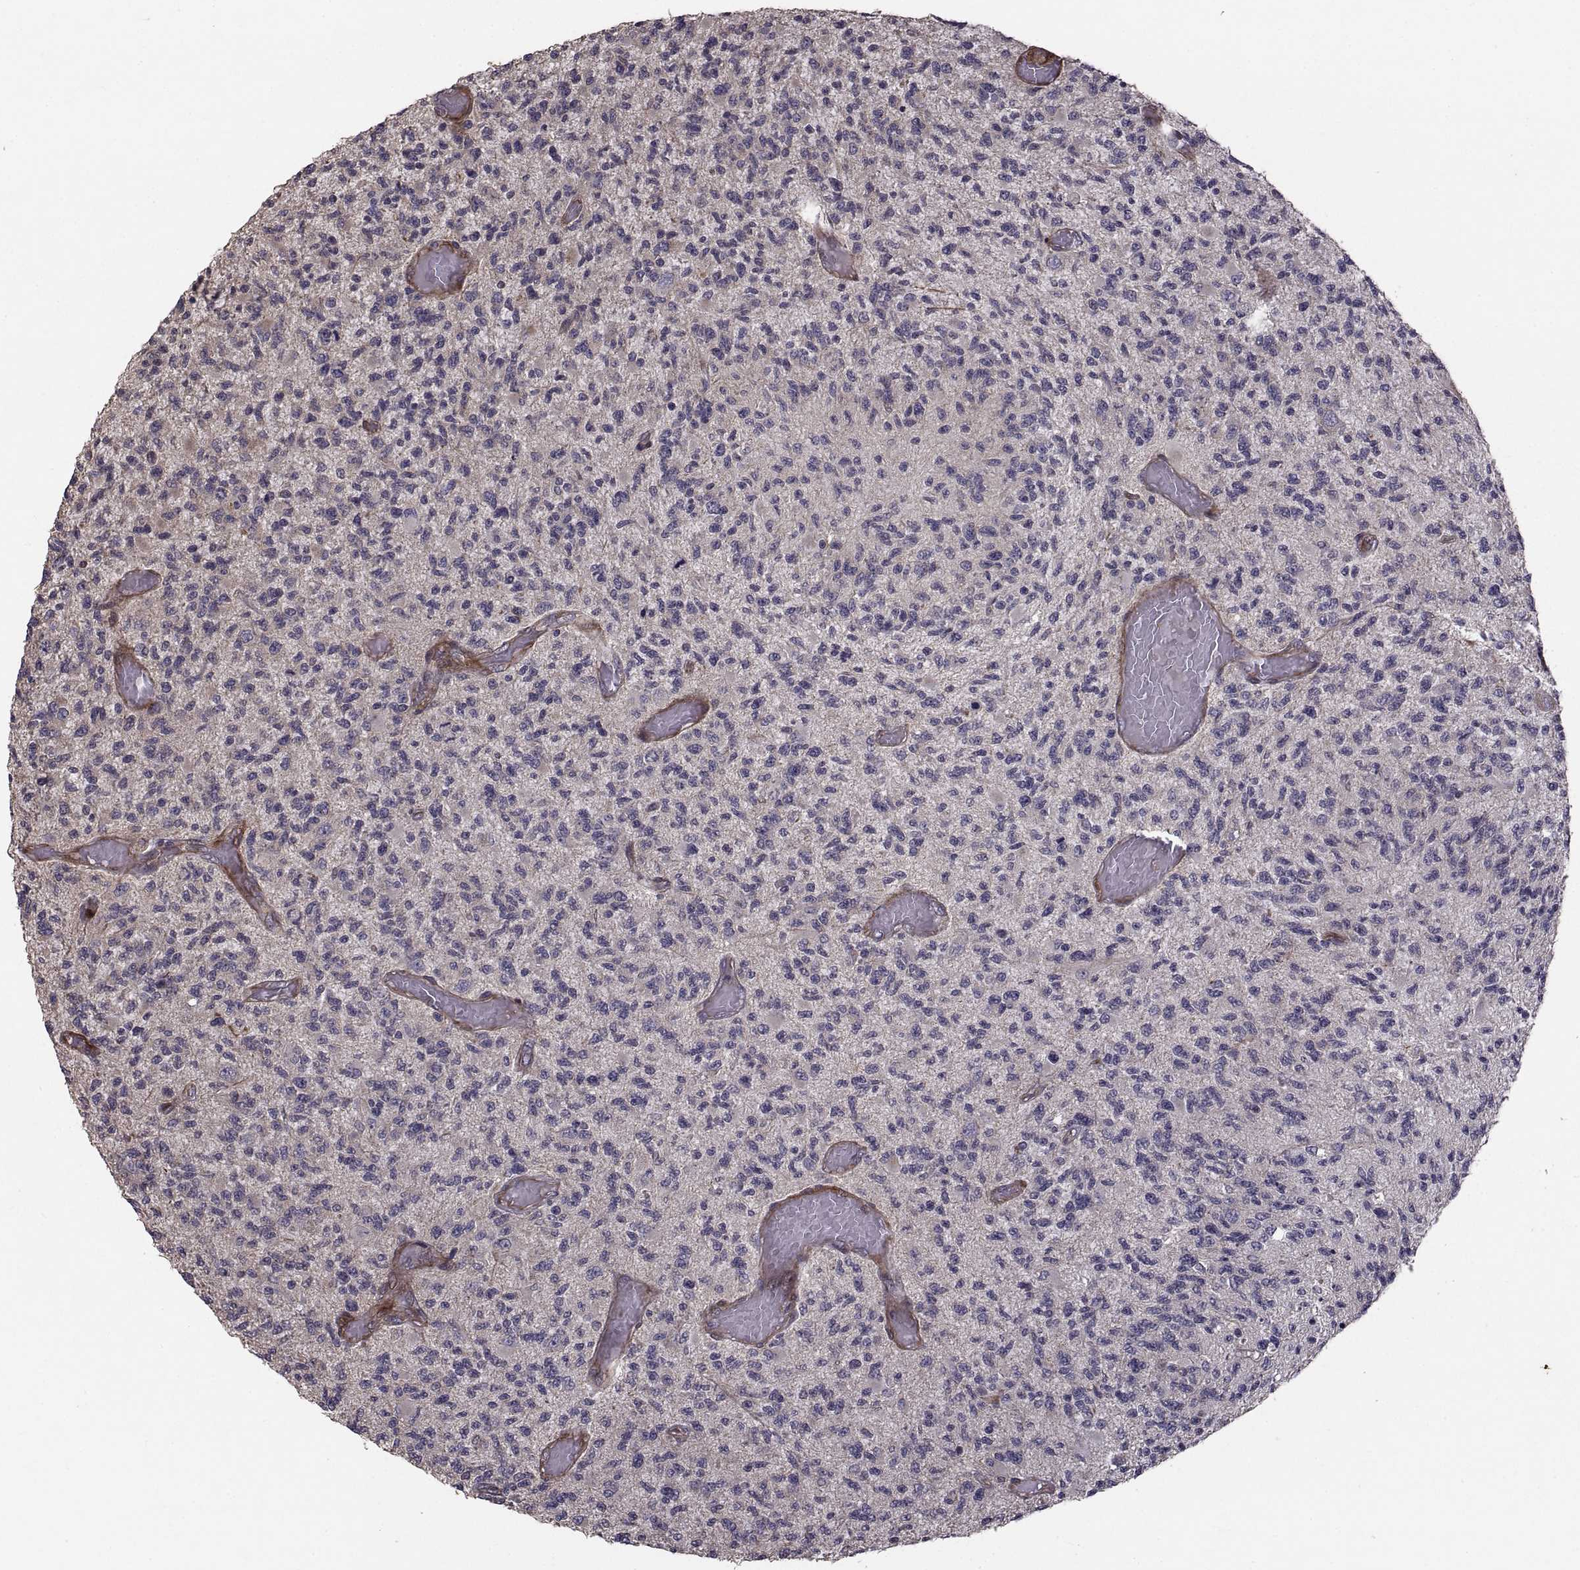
{"staining": {"intensity": "negative", "quantity": "none", "location": "none"}, "tissue": "glioma", "cell_type": "Tumor cells", "image_type": "cancer", "snomed": [{"axis": "morphology", "description": "Glioma, malignant, High grade"}, {"axis": "topography", "description": "Brain"}], "caption": "Tumor cells show no significant staining in glioma.", "gene": "PMM2", "patient": {"sex": "female", "age": 63}}